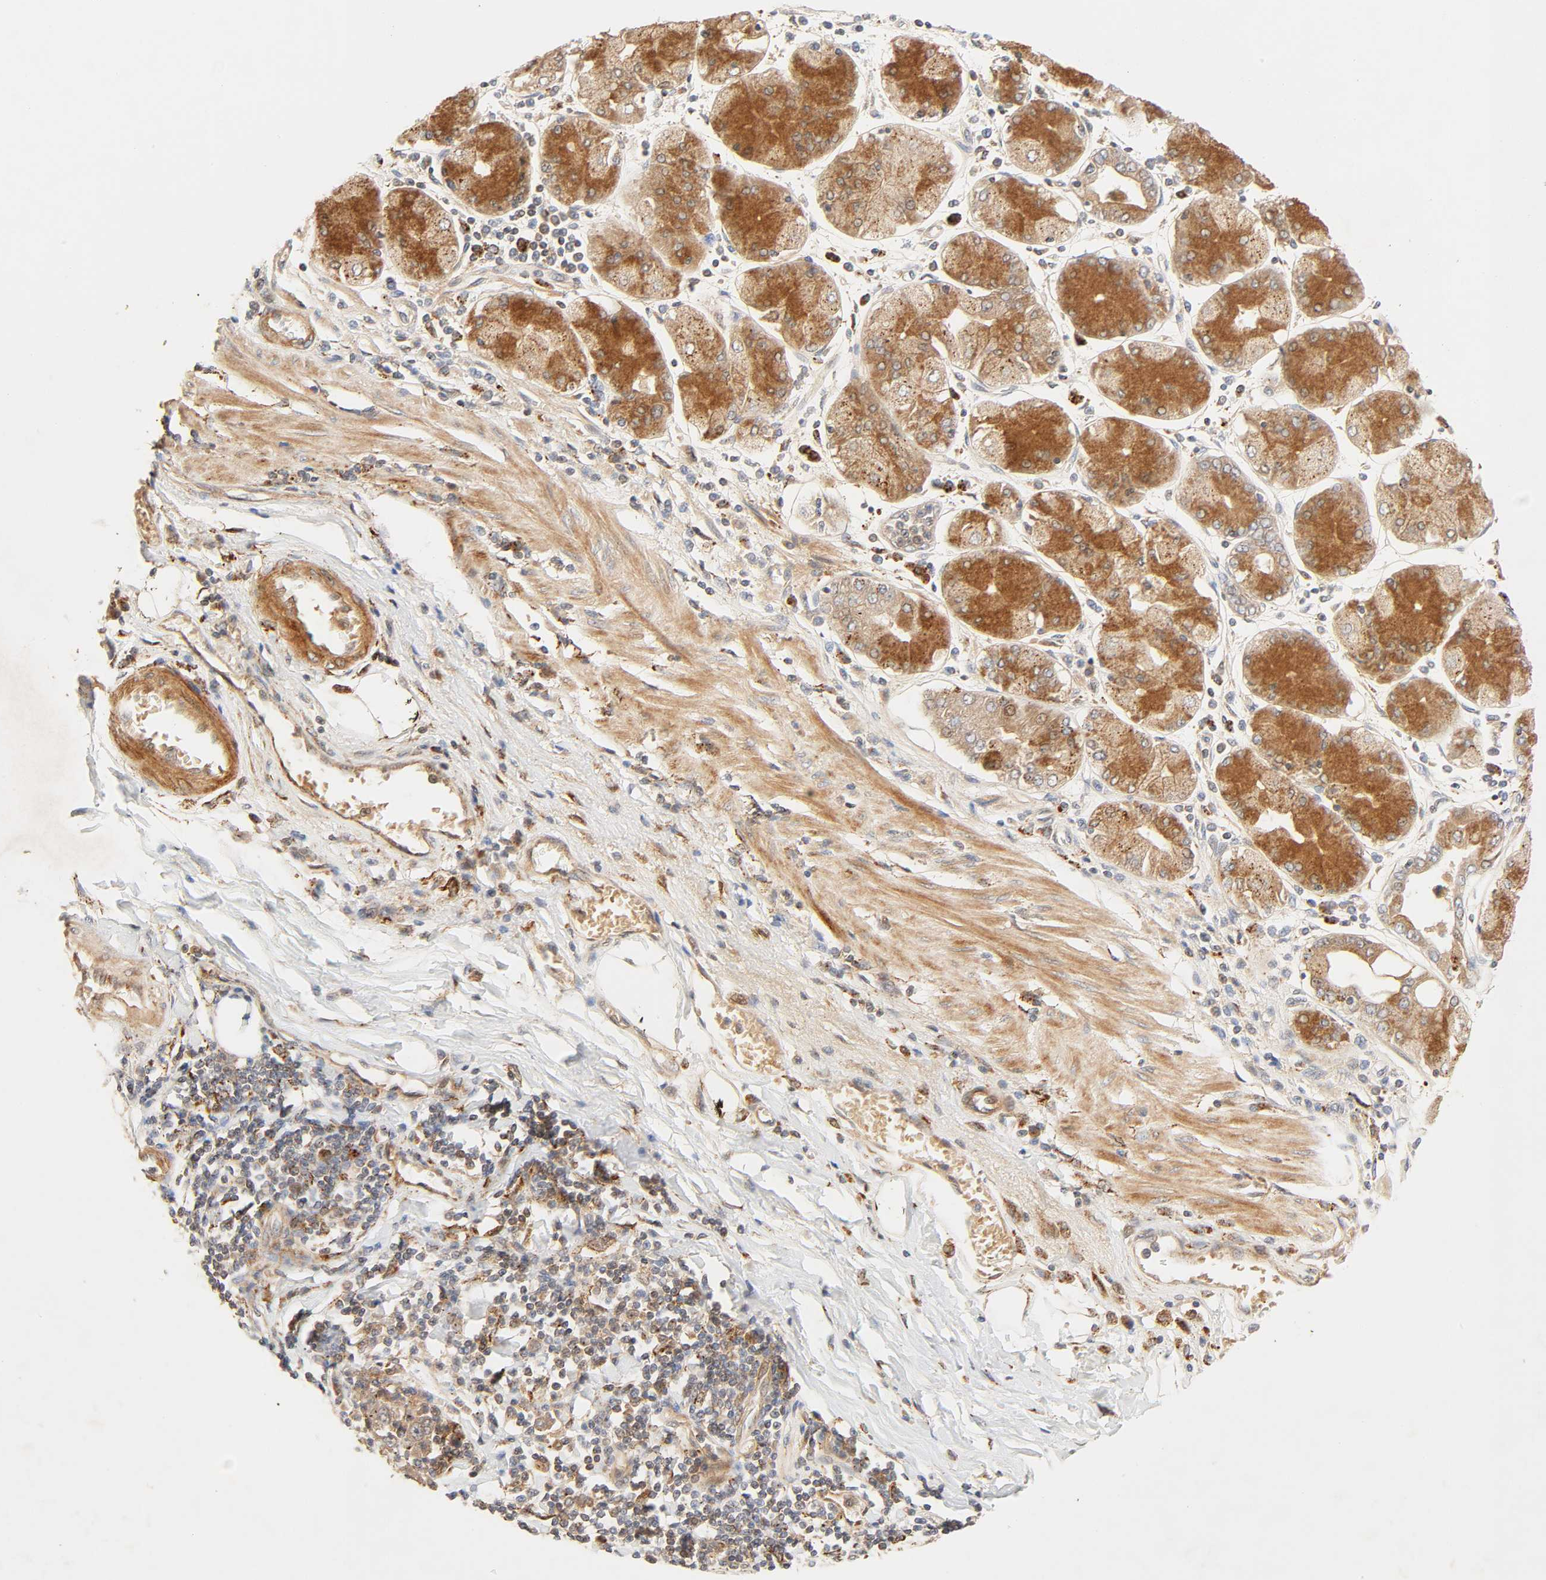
{"staining": {"intensity": "moderate", "quantity": ">75%", "location": "cytoplasmic/membranous"}, "tissue": "stomach cancer", "cell_type": "Tumor cells", "image_type": "cancer", "snomed": [{"axis": "morphology", "description": "Normal tissue, NOS"}, {"axis": "morphology", "description": "Adenocarcinoma, NOS"}, {"axis": "topography", "description": "Stomach, upper"}, {"axis": "topography", "description": "Stomach"}], "caption": "Immunohistochemistry (IHC) image of human stomach adenocarcinoma stained for a protein (brown), which demonstrates medium levels of moderate cytoplasmic/membranous staining in about >75% of tumor cells.", "gene": "MAPK6", "patient": {"sex": "male", "age": 59}}